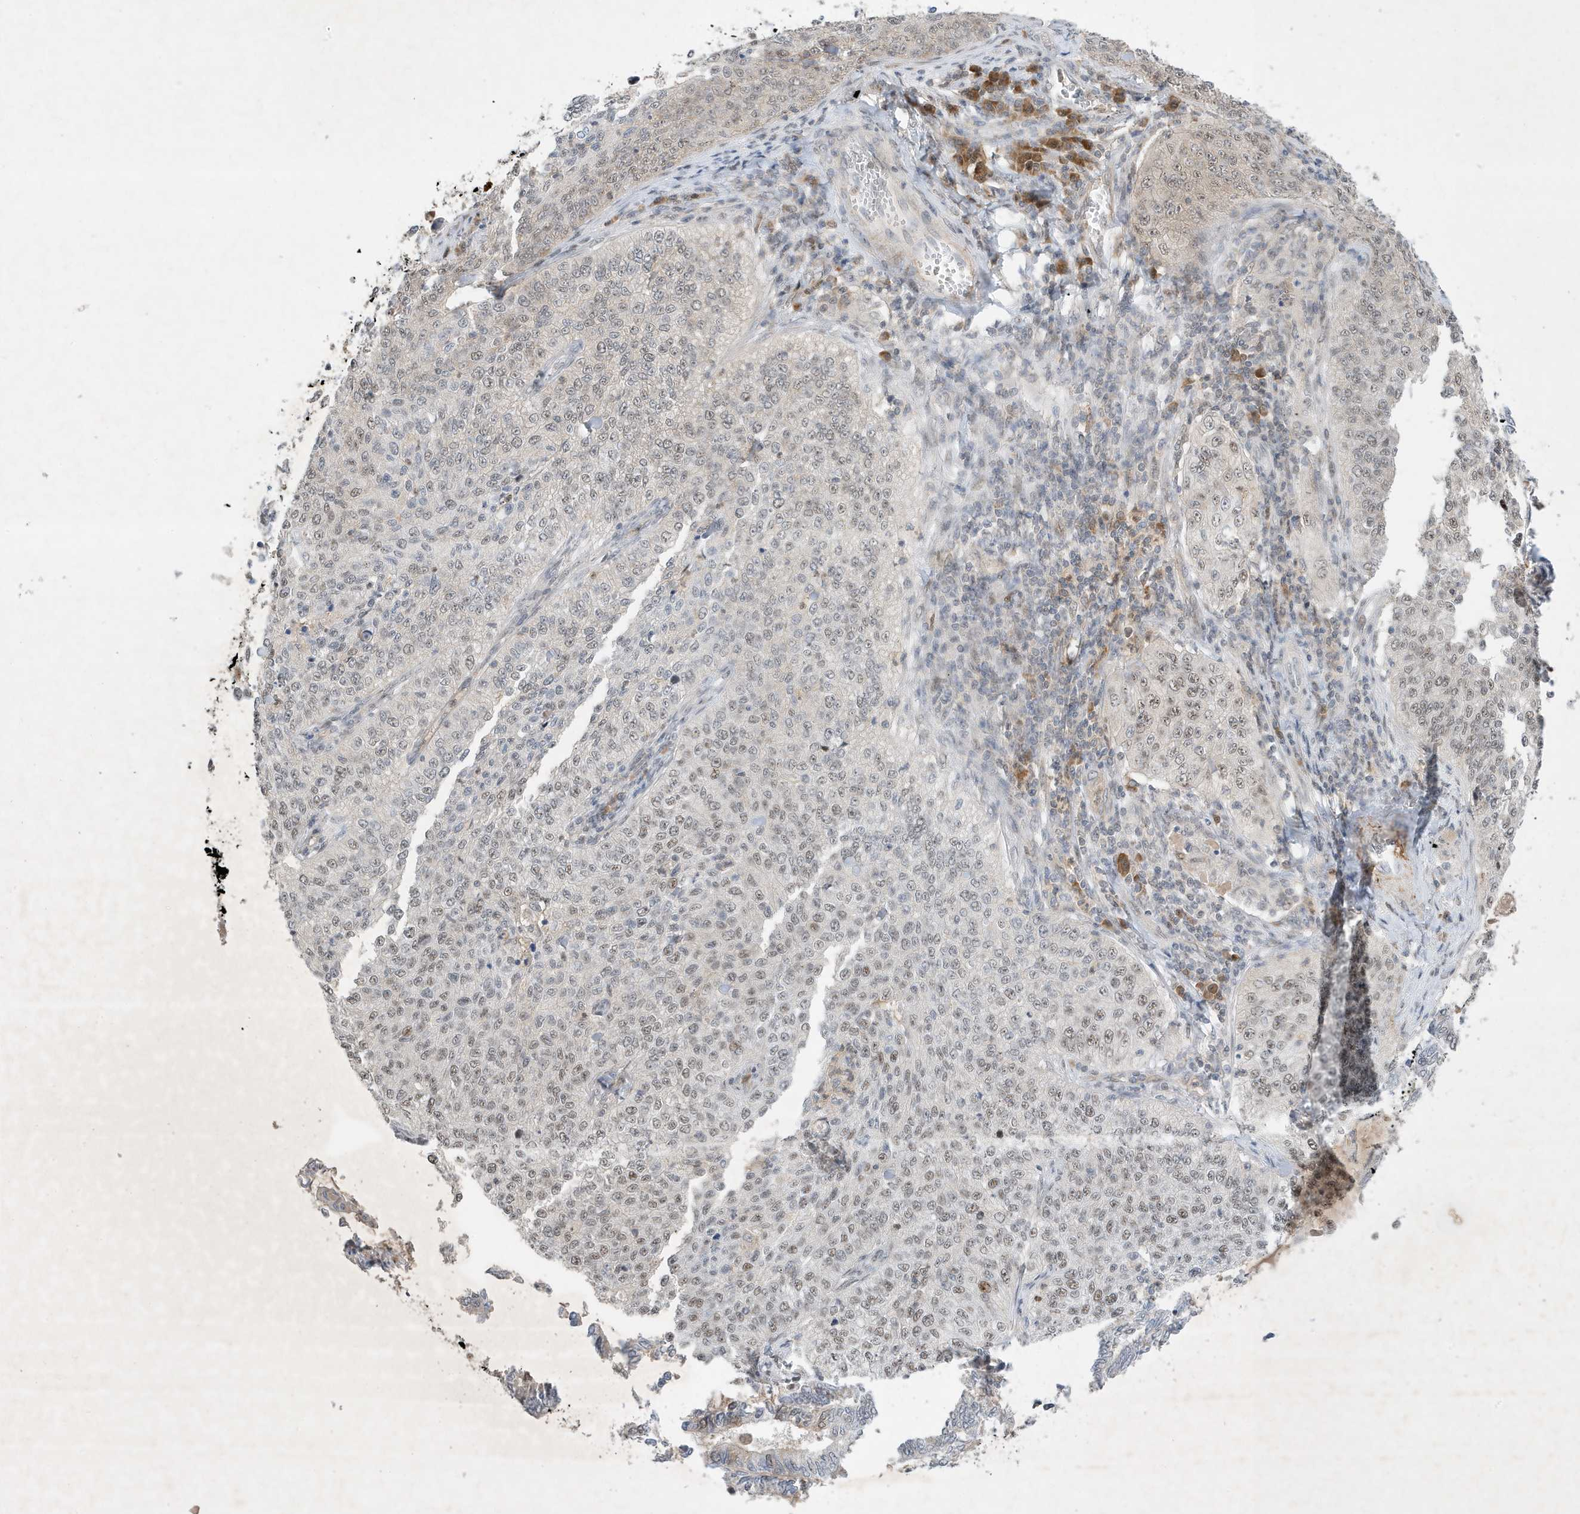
{"staining": {"intensity": "weak", "quantity": "25%-75%", "location": "nuclear"}, "tissue": "cervical cancer", "cell_type": "Tumor cells", "image_type": "cancer", "snomed": [{"axis": "morphology", "description": "Squamous cell carcinoma, NOS"}, {"axis": "topography", "description": "Cervix"}], "caption": "This is a photomicrograph of immunohistochemistry staining of cervical cancer, which shows weak expression in the nuclear of tumor cells.", "gene": "MAST3", "patient": {"sex": "female", "age": 35}}